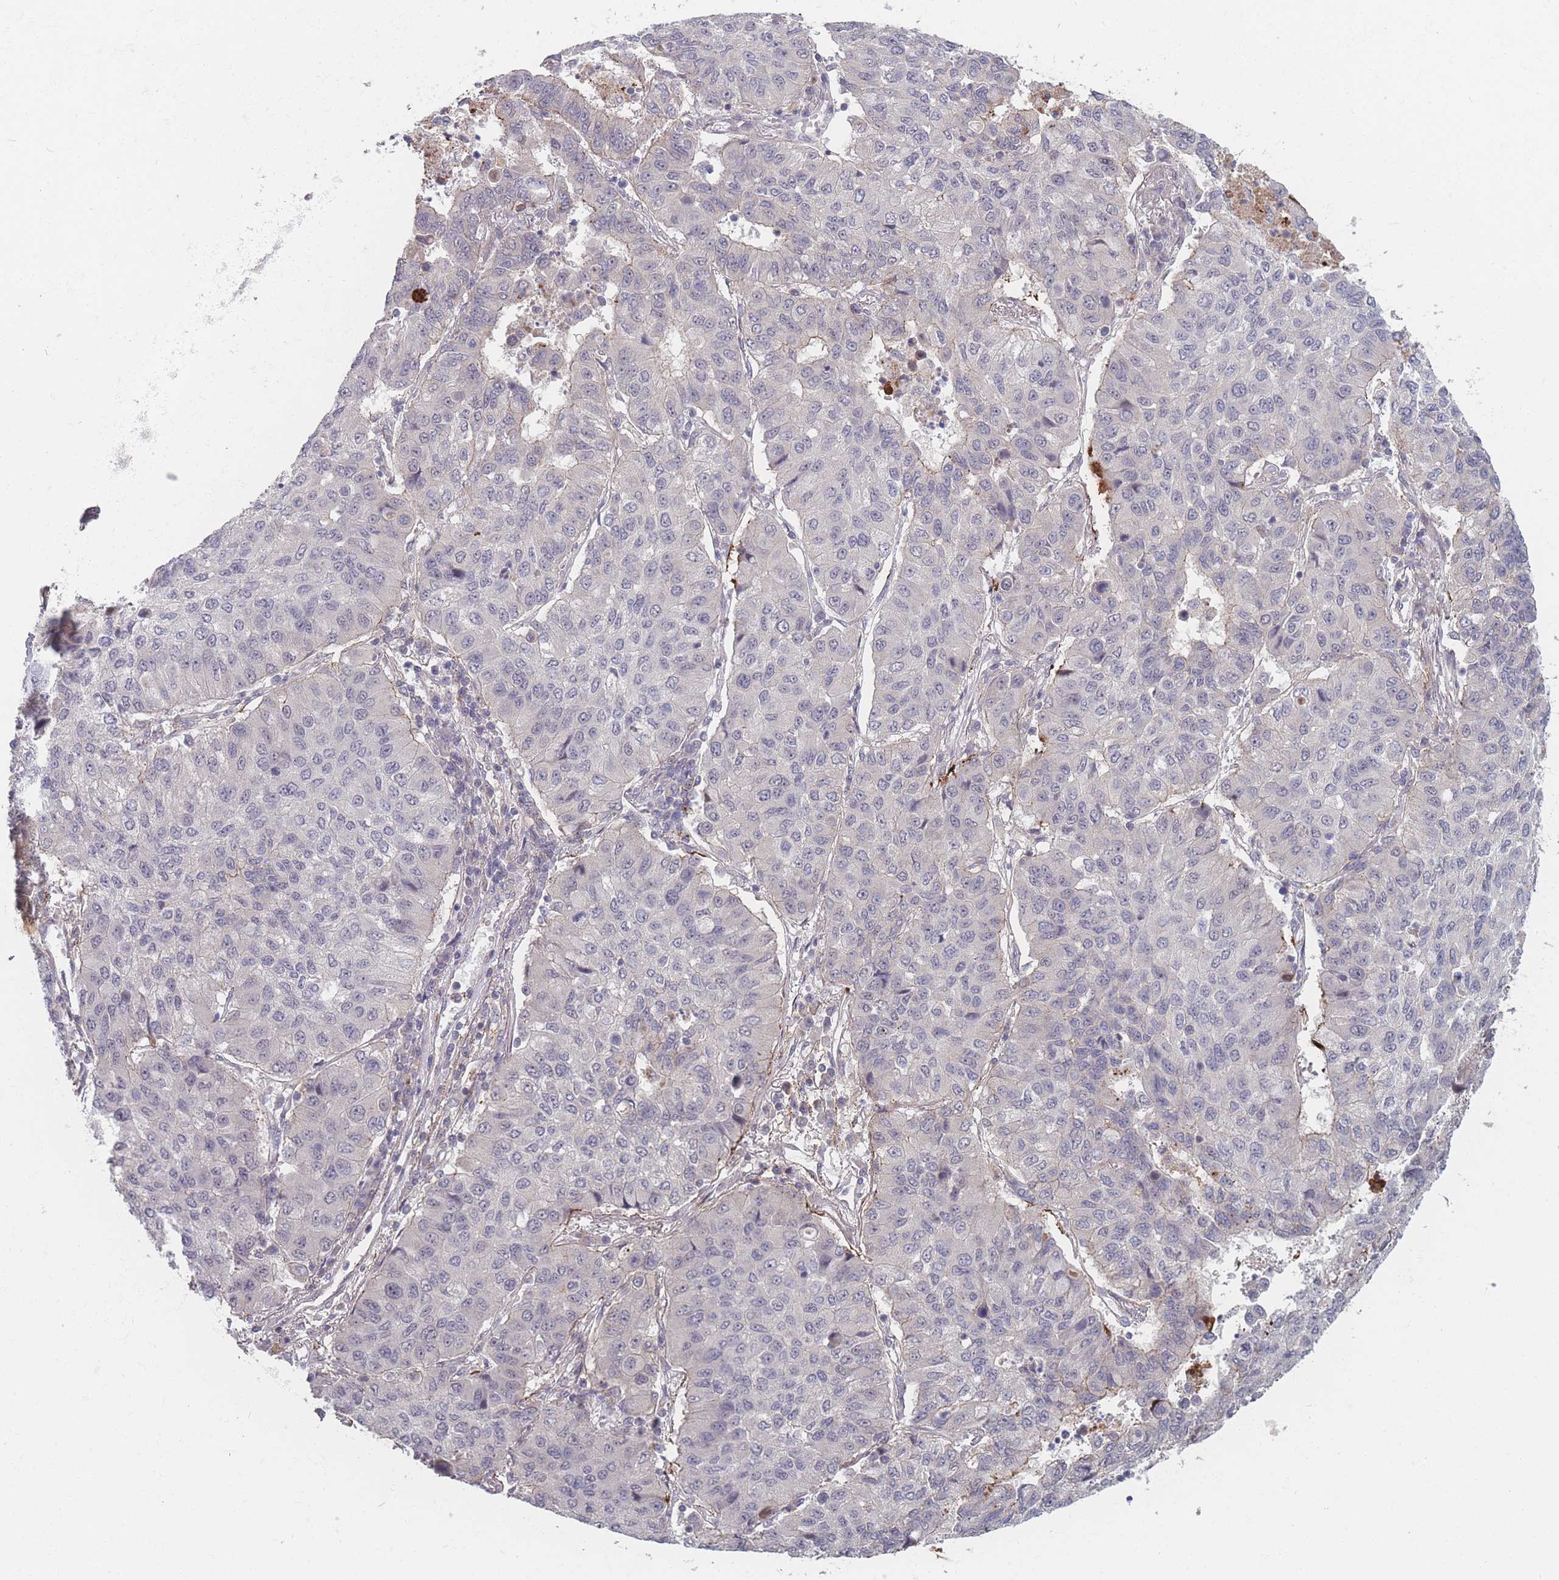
{"staining": {"intensity": "negative", "quantity": "none", "location": "none"}, "tissue": "lung cancer", "cell_type": "Tumor cells", "image_type": "cancer", "snomed": [{"axis": "morphology", "description": "Squamous cell carcinoma, NOS"}, {"axis": "topography", "description": "Lung"}], "caption": "DAB (3,3'-diaminobenzidine) immunohistochemical staining of human lung cancer (squamous cell carcinoma) exhibits no significant positivity in tumor cells. (DAB (3,3'-diaminobenzidine) immunohistochemistry (IHC) with hematoxylin counter stain).", "gene": "TMEM232", "patient": {"sex": "male", "age": 74}}